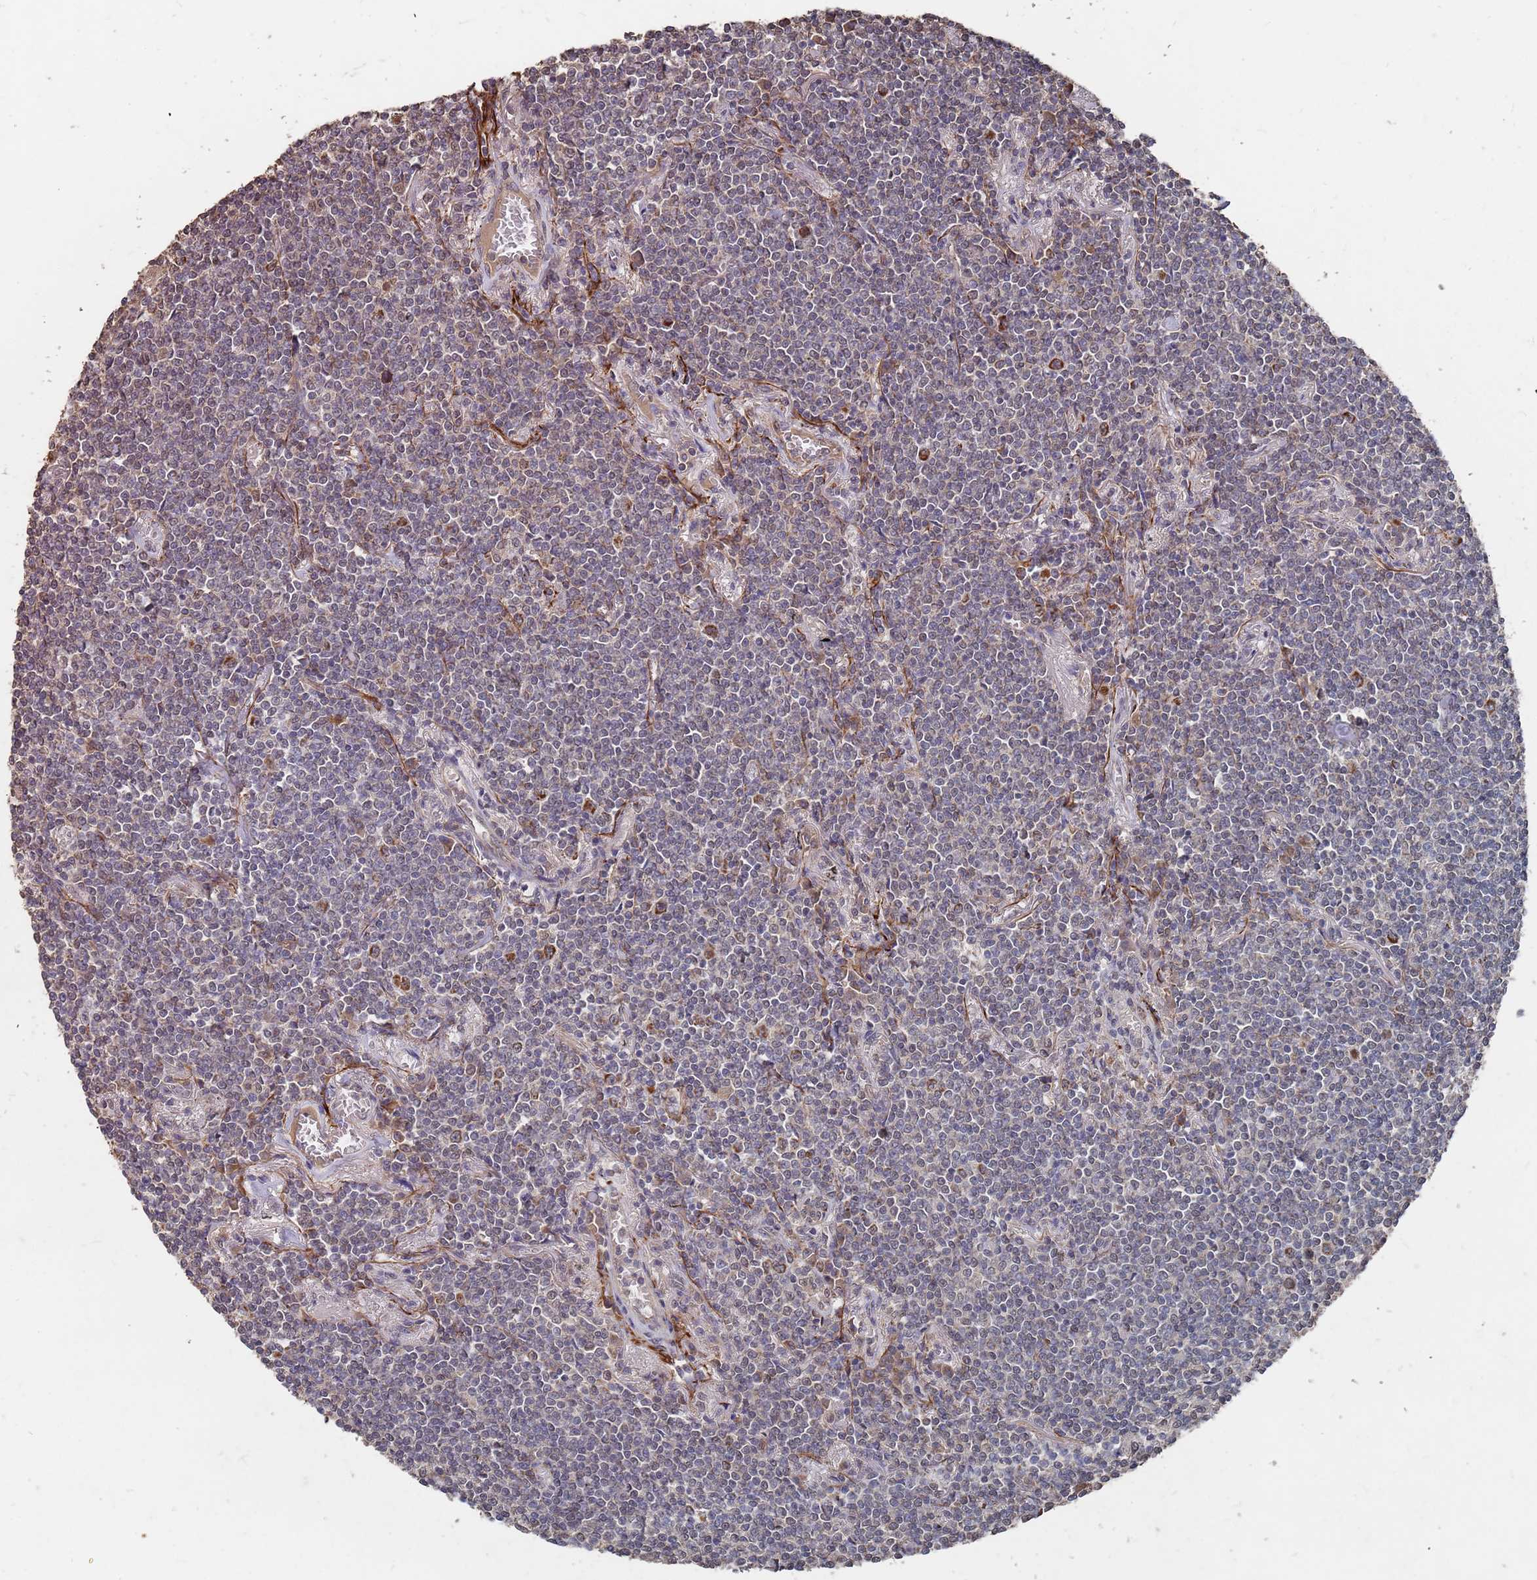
{"staining": {"intensity": "weak", "quantity": "<25%", "location": "cytoplasmic/membranous"}, "tissue": "lymphoma", "cell_type": "Tumor cells", "image_type": "cancer", "snomed": [{"axis": "morphology", "description": "Malignant lymphoma, non-Hodgkin's type, Low grade"}, {"axis": "topography", "description": "Lung"}], "caption": "IHC image of neoplastic tissue: lymphoma stained with DAB (3,3'-diaminobenzidine) exhibits no significant protein staining in tumor cells.", "gene": "PRORP", "patient": {"sex": "female", "age": 71}}